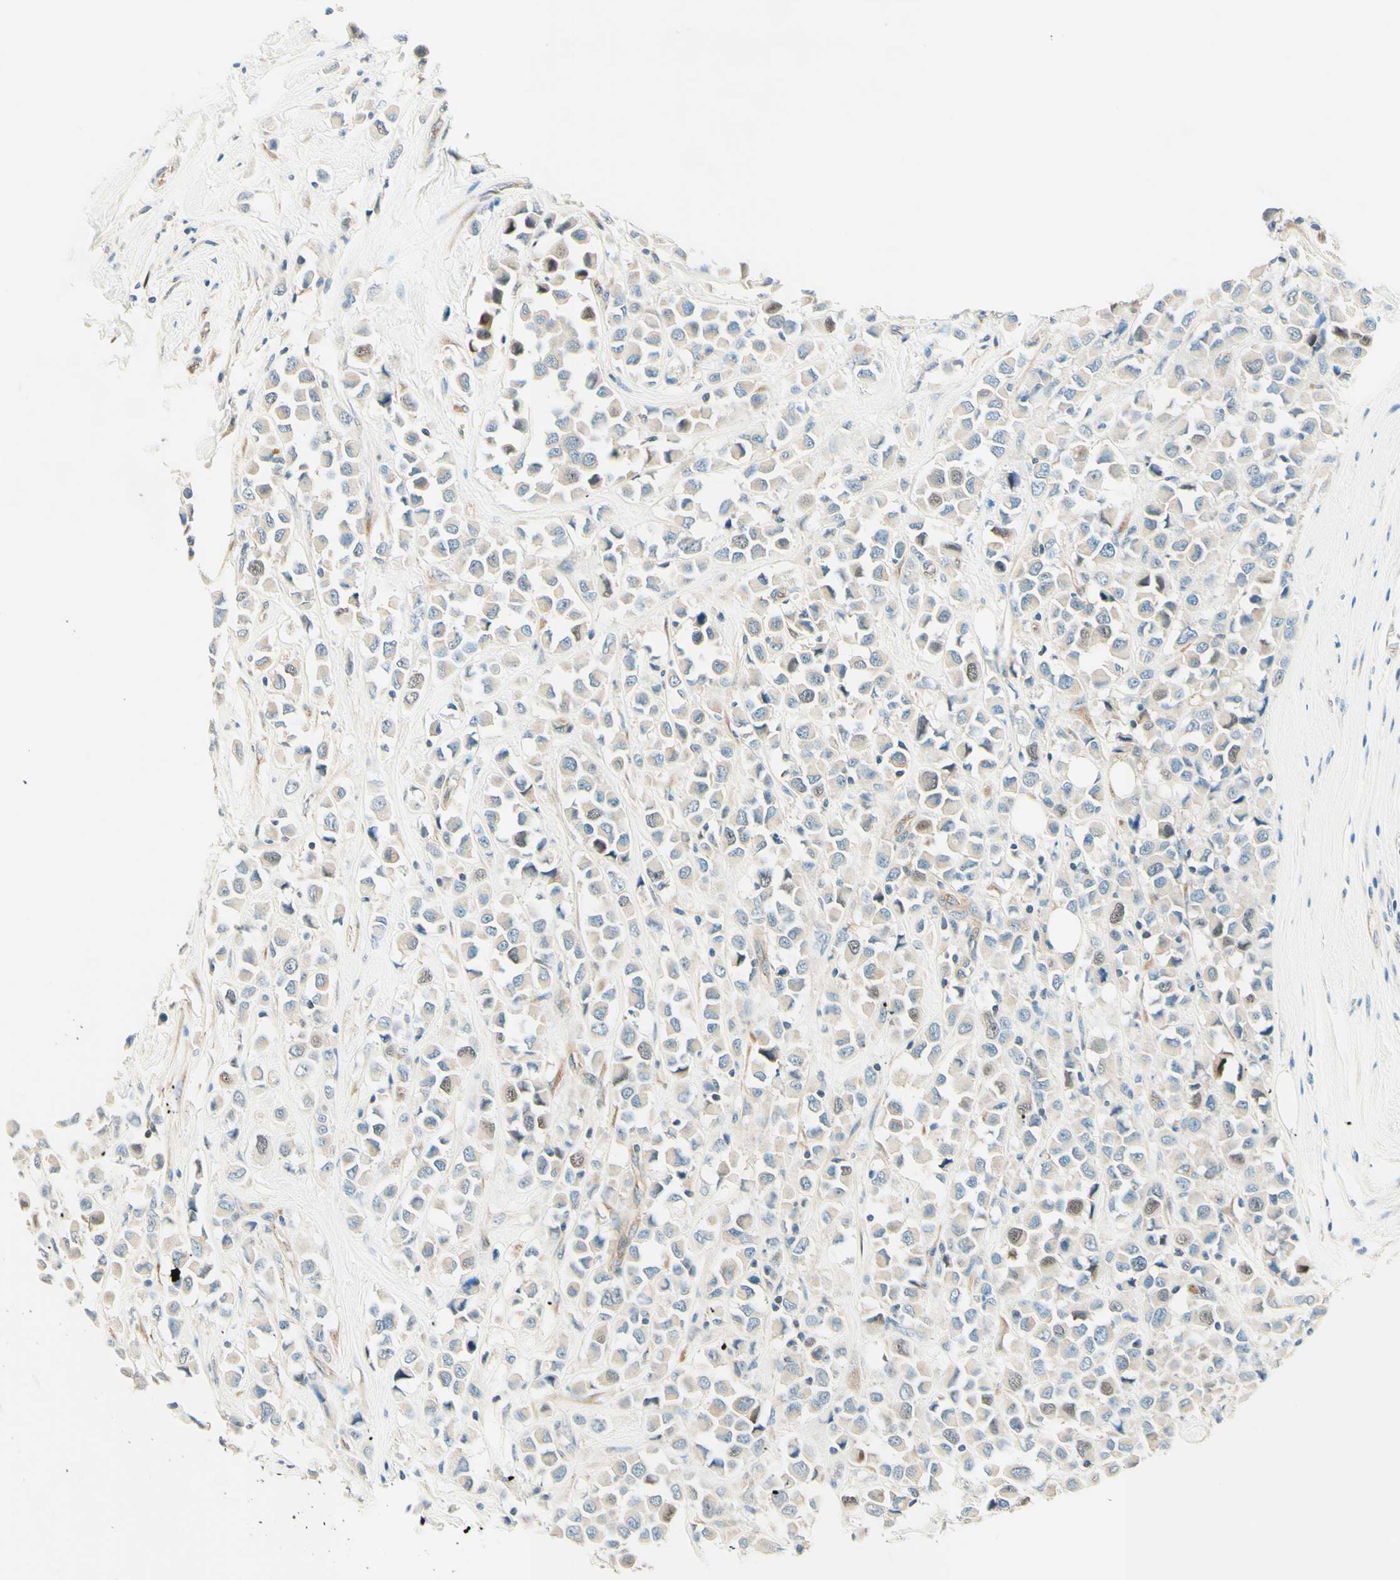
{"staining": {"intensity": "weak", "quantity": "<25%", "location": "cytoplasmic/membranous"}, "tissue": "breast cancer", "cell_type": "Tumor cells", "image_type": "cancer", "snomed": [{"axis": "morphology", "description": "Duct carcinoma"}, {"axis": "topography", "description": "Breast"}], "caption": "Tumor cells are negative for brown protein staining in breast cancer (invasive ductal carcinoma).", "gene": "TAOK2", "patient": {"sex": "female", "age": 61}}